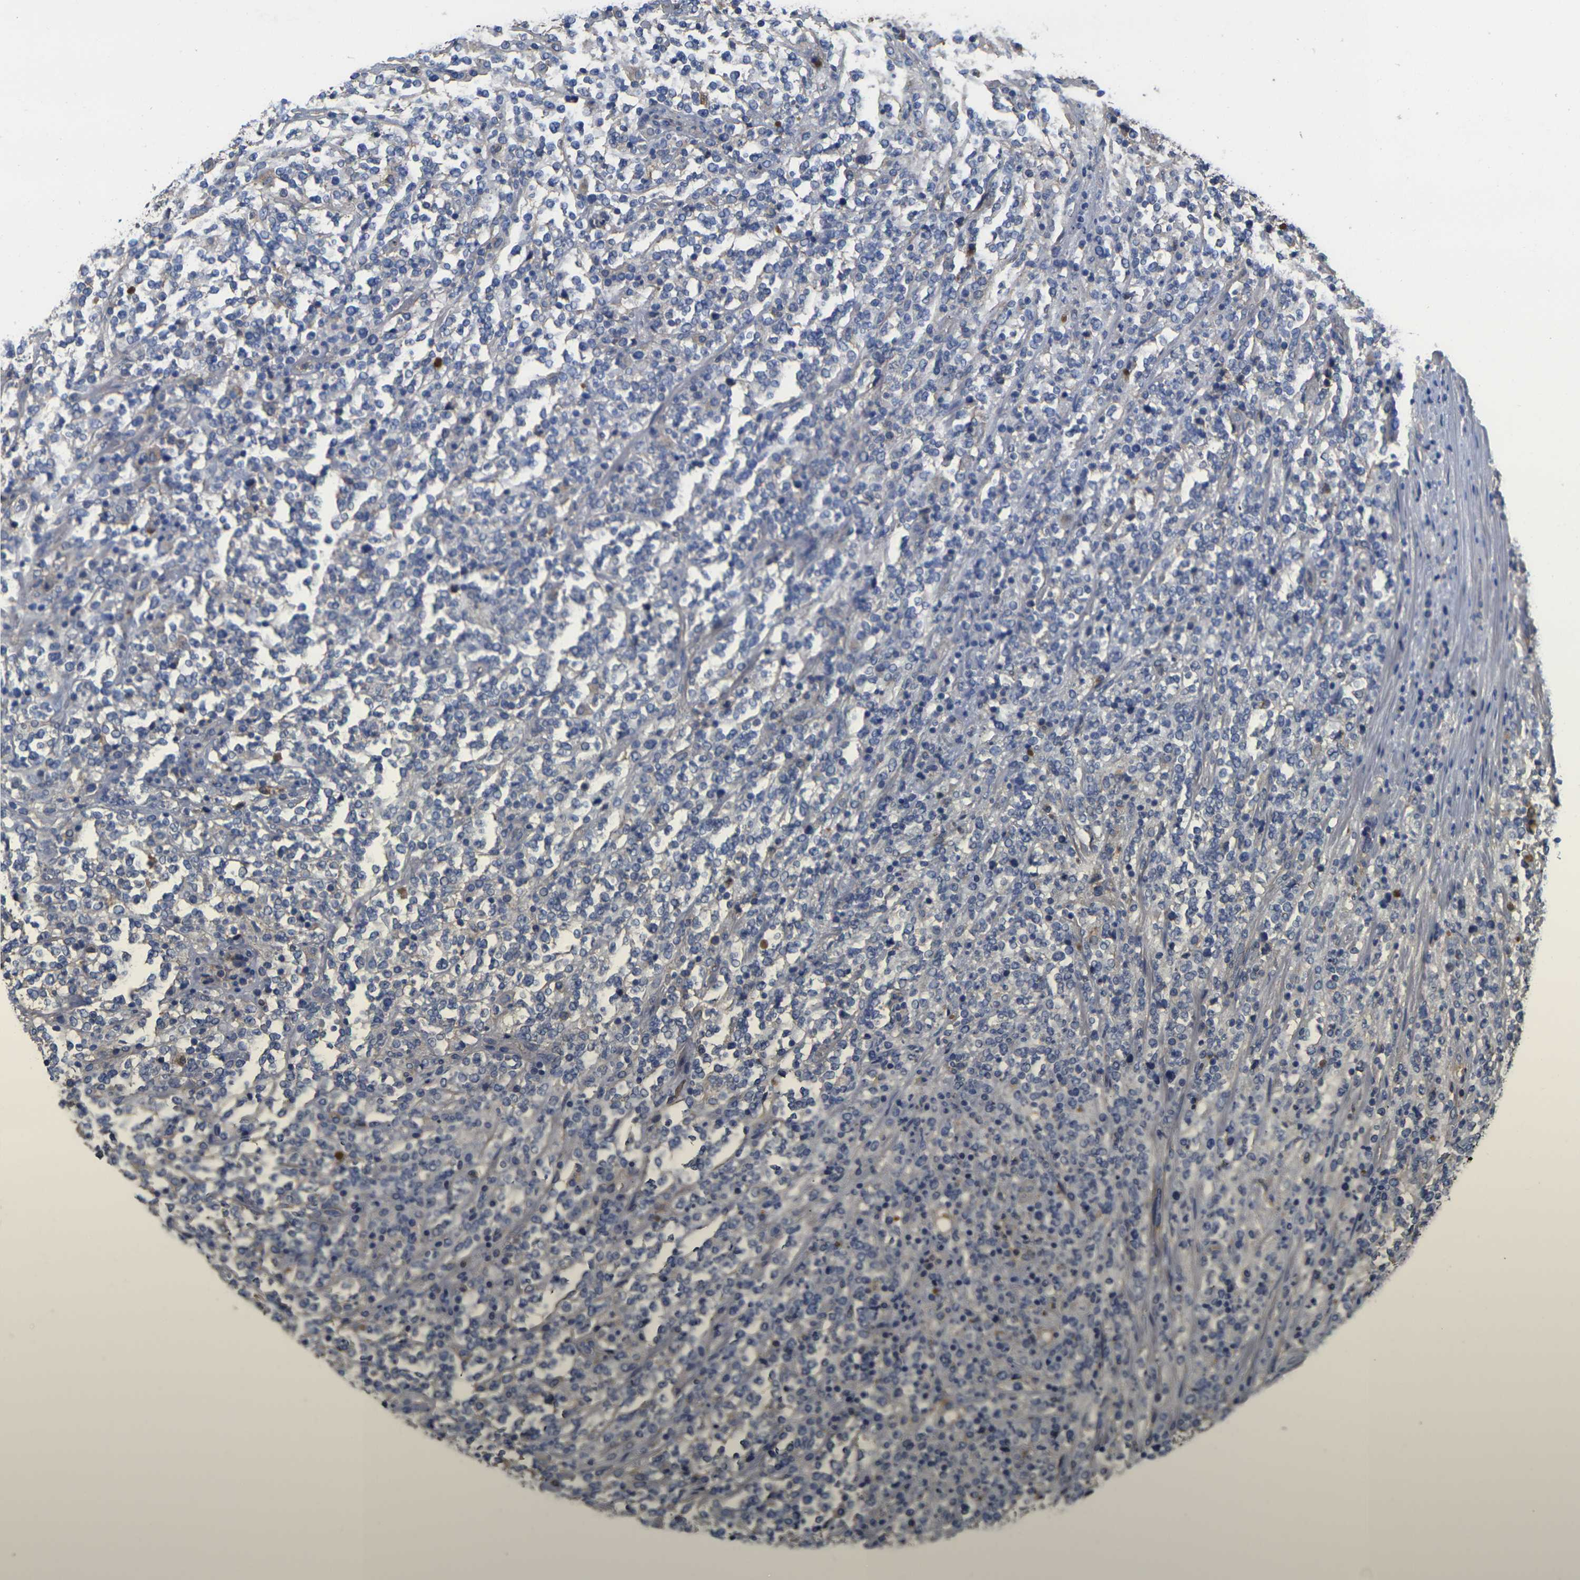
{"staining": {"intensity": "negative", "quantity": "none", "location": "none"}, "tissue": "lymphoma", "cell_type": "Tumor cells", "image_type": "cancer", "snomed": [{"axis": "morphology", "description": "Malignant lymphoma, non-Hodgkin's type, High grade"}, {"axis": "topography", "description": "Soft tissue"}], "caption": "Tumor cells are negative for protein expression in human high-grade malignant lymphoma, non-Hodgkin's type.", "gene": "GREM2", "patient": {"sex": "male", "age": 18}}